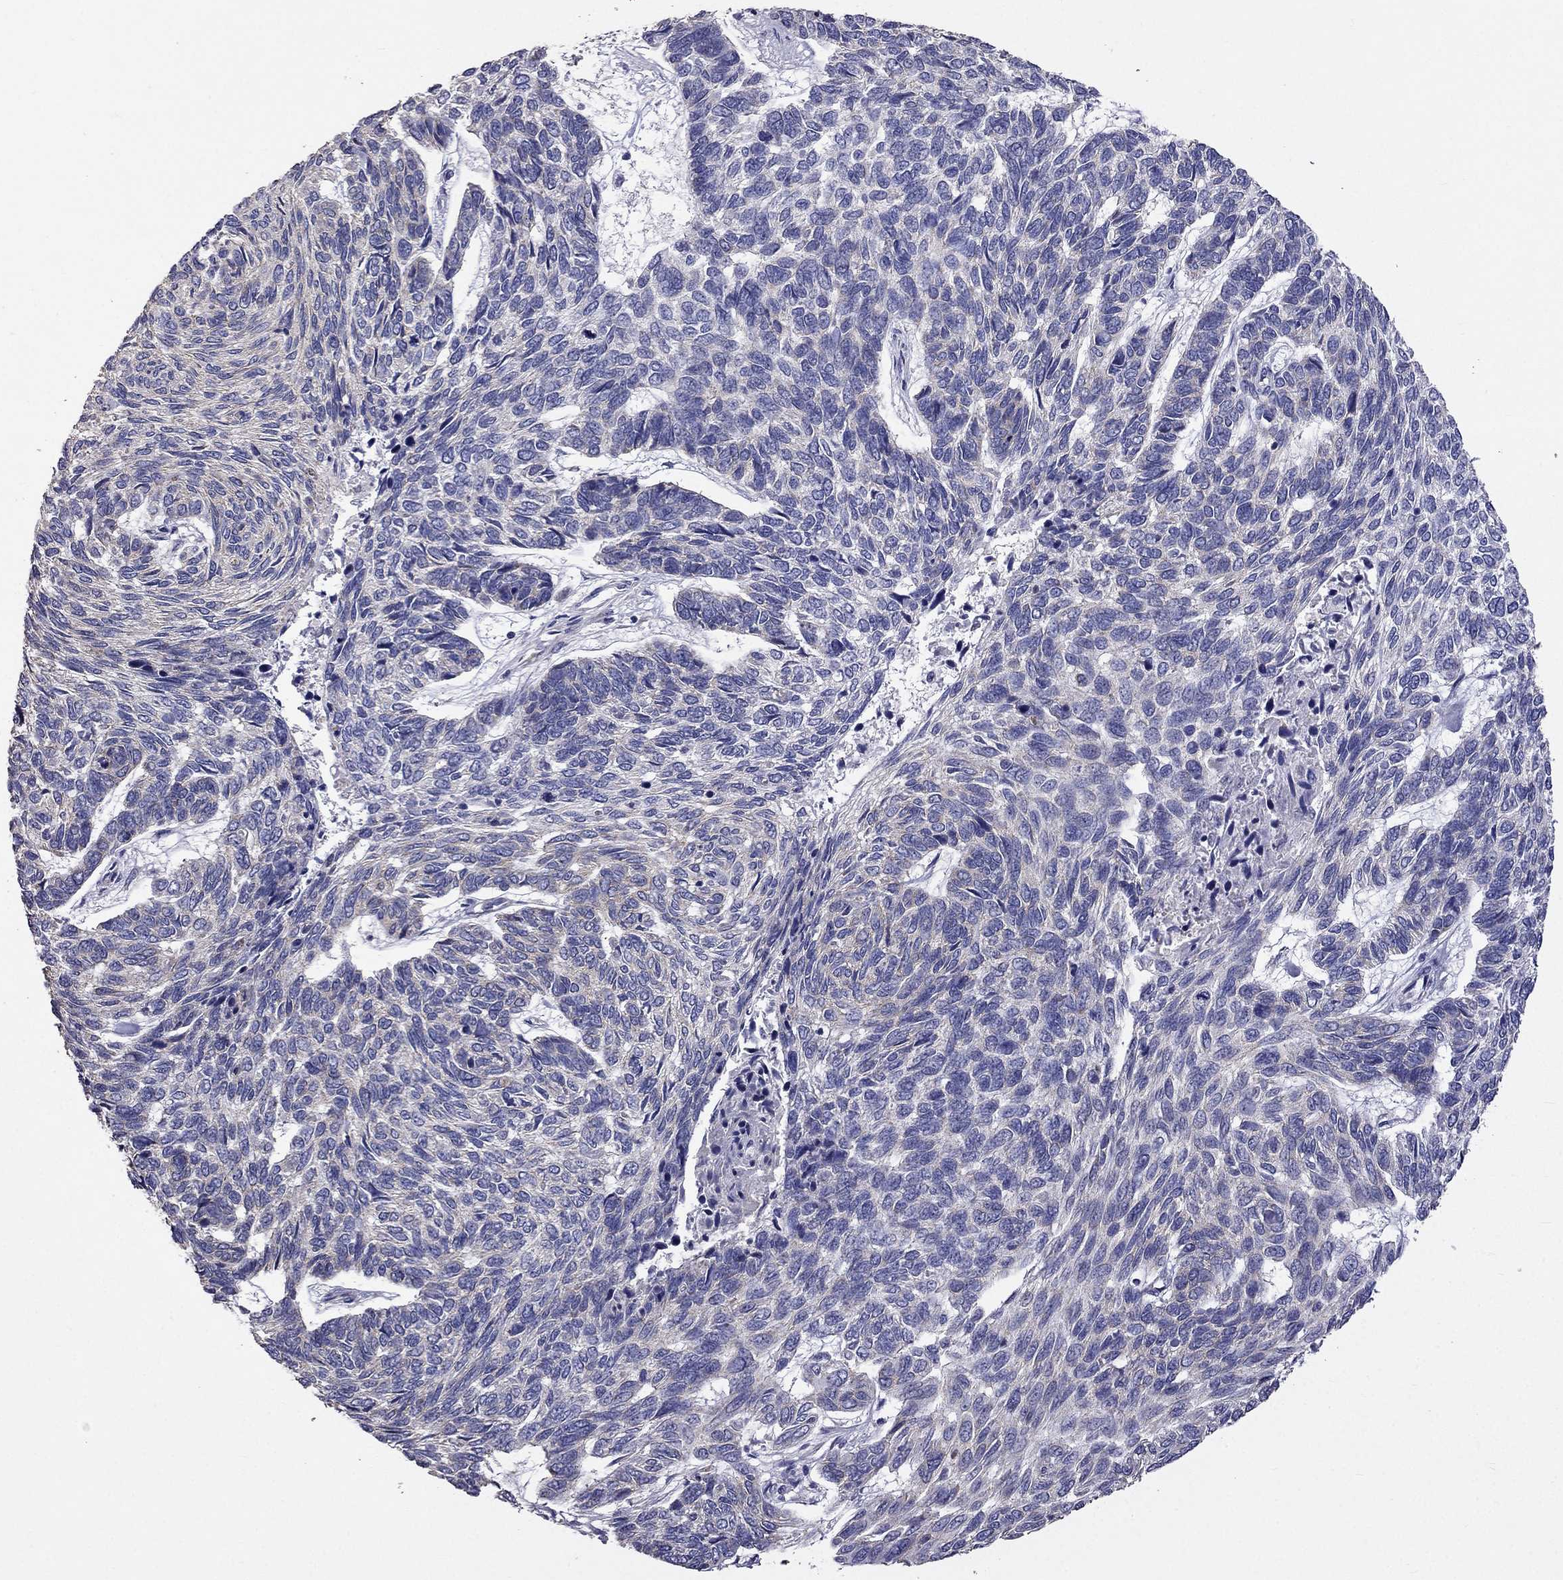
{"staining": {"intensity": "negative", "quantity": "none", "location": "none"}, "tissue": "skin cancer", "cell_type": "Tumor cells", "image_type": "cancer", "snomed": [{"axis": "morphology", "description": "Basal cell carcinoma"}, {"axis": "topography", "description": "Skin"}], "caption": "Immunohistochemistry histopathology image of human skin cancer stained for a protein (brown), which reveals no expression in tumor cells.", "gene": "AK5", "patient": {"sex": "female", "age": 65}}